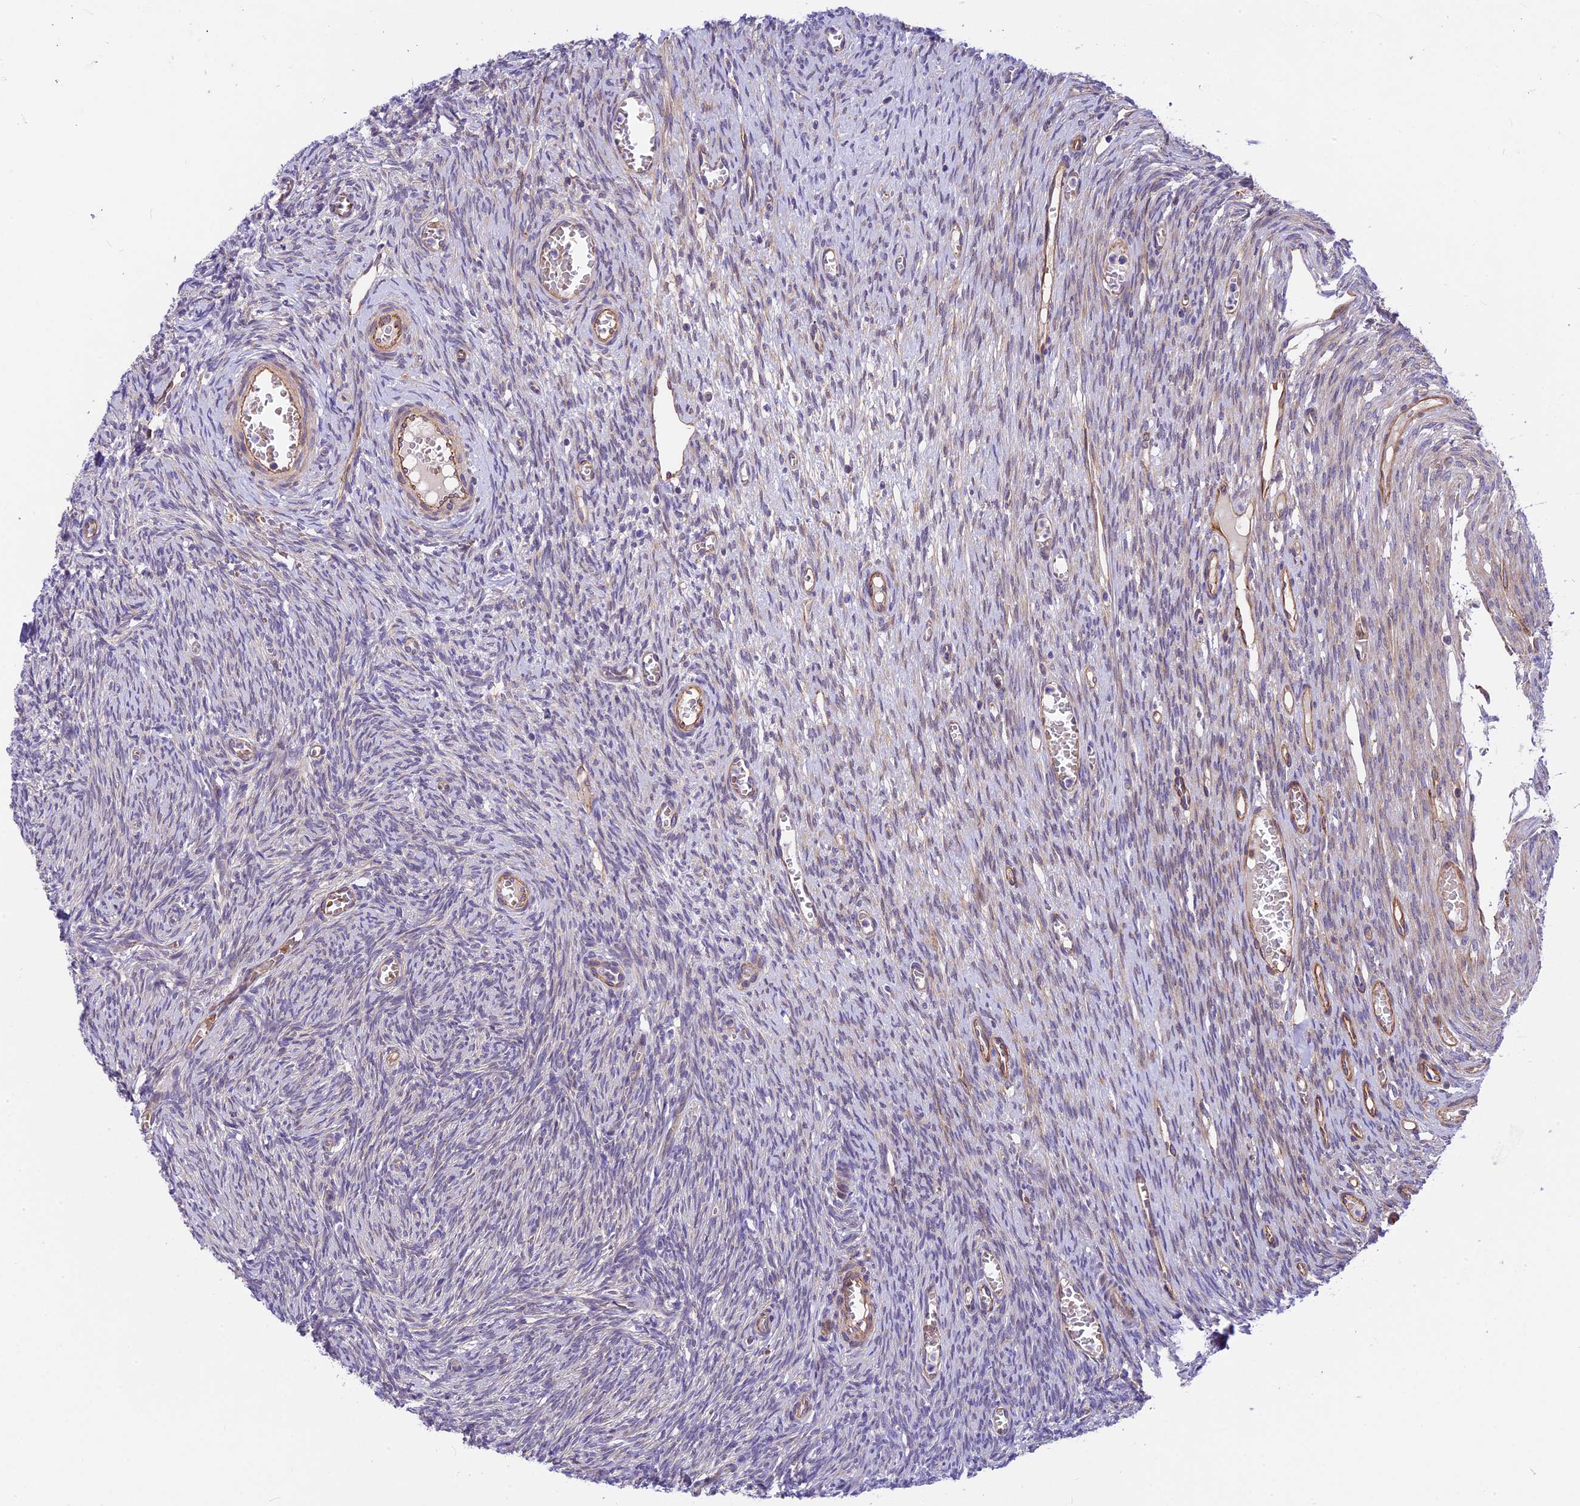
{"staining": {"intensity": "negative", "quantity": "none", "location": "none"}, "tissue": "ovary", "cell_type": "Ovarian stroma cells", "image_type": "normal", "snomed": [{"axis": "morphology", "description": "Normal tissue, NOS"}, {"axis": "topography", "description": "Ovary"}], "caption": "Benign ovary was stained to show a protein in brown. There is no significant positivity in ovarian stroma cells. (DAB (3,3'-diaminobenzidine) IHC visualized using brightfield microscopy, high magnification).", "gene": "MED20", "patient": {"sex": "female", "age": 44}}